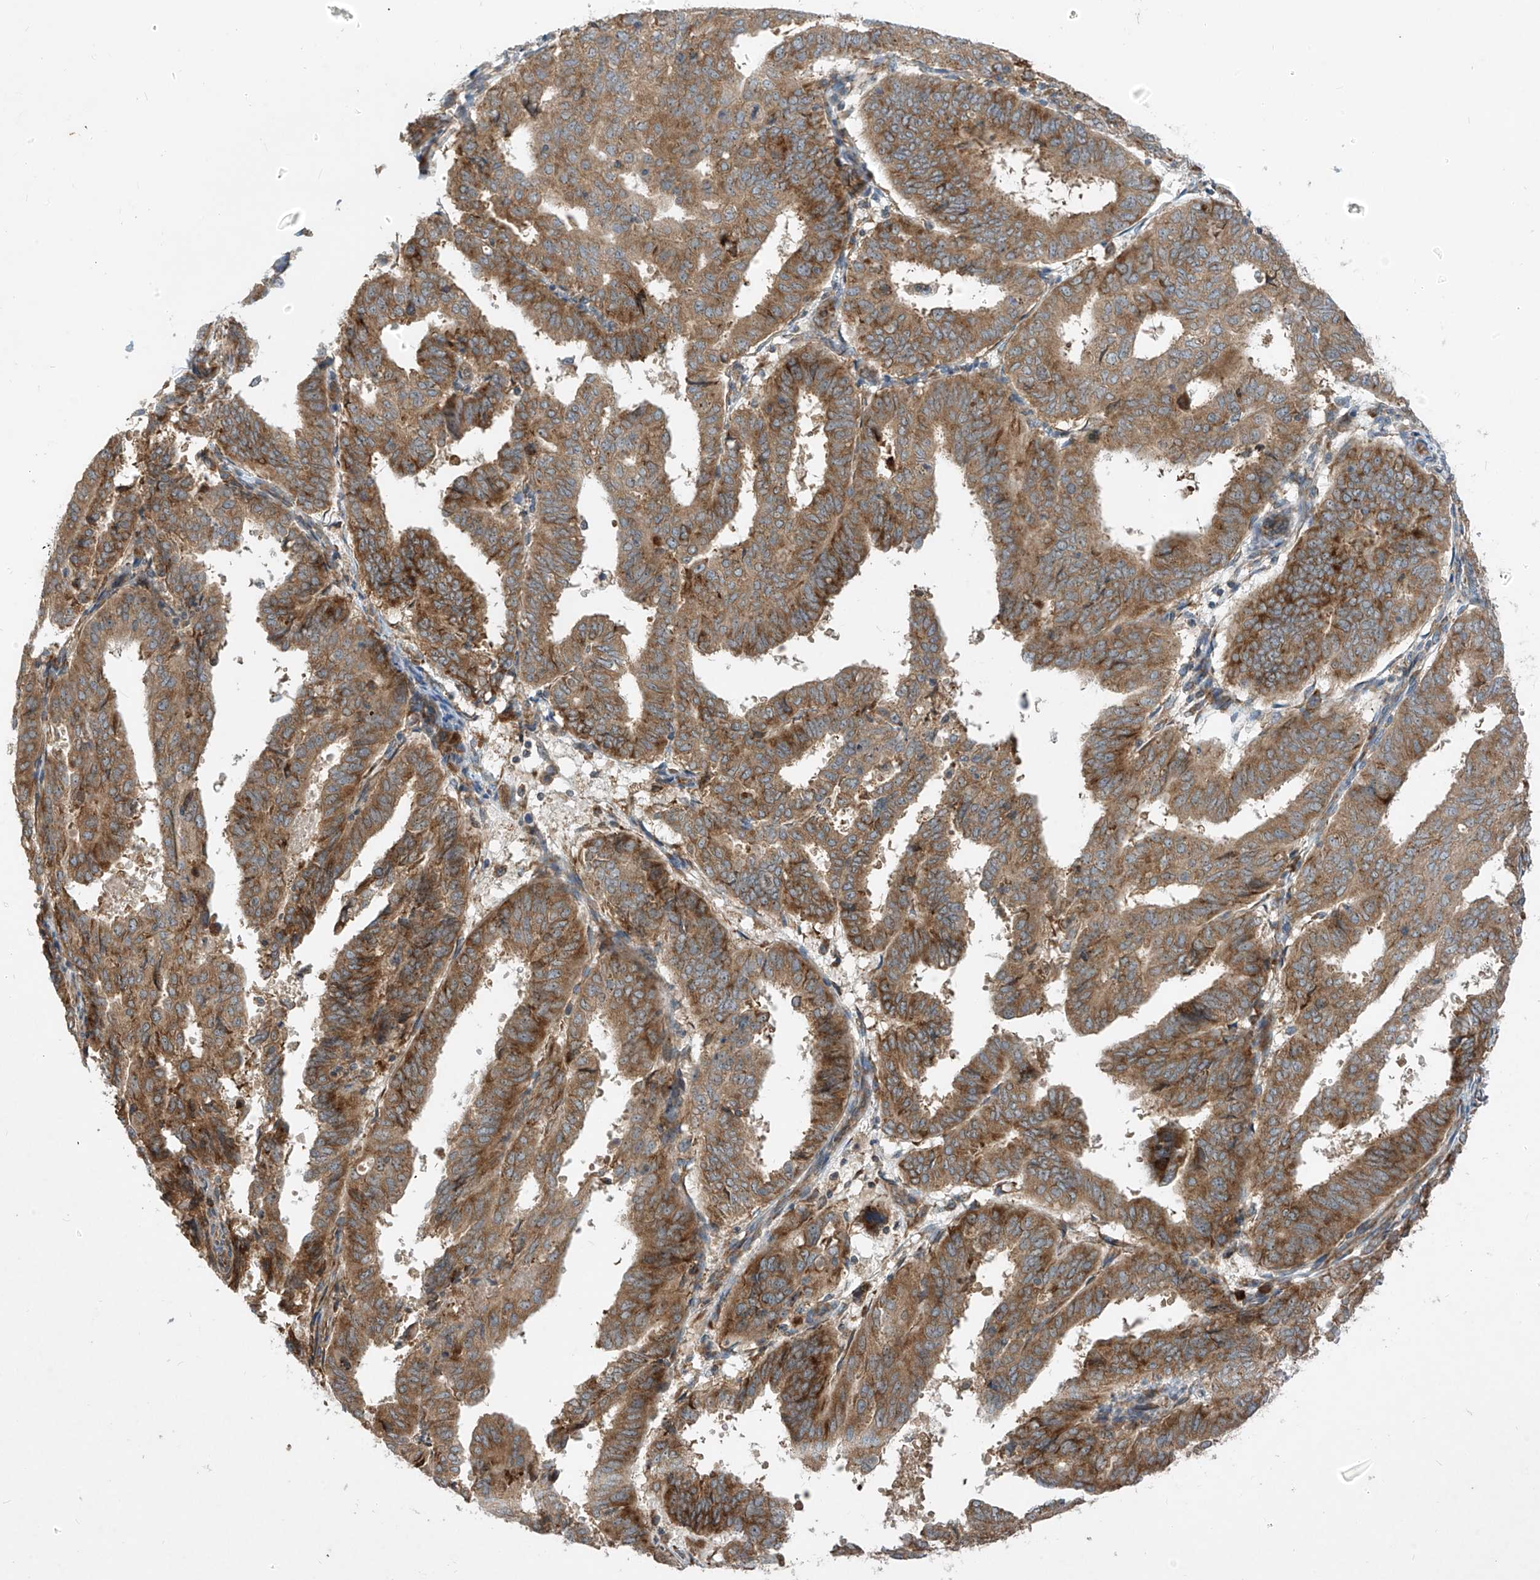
{"staining": {"intensity": "moderate", "quantity": ">75%", "location": "cytoplasmic/membranous"}, "tissue": "endometrial cancer", "cell_type": "Tumor cells", "image_type": "cancer", "snomed": [{"axis": "morphology", "description": "Adenocarcinoma, NOS"}, {"axis": "topography", "description": "Uterus"}], "caption": "There is medium levels of moderate cytoplasmic/membranous positivity in tumor cells of endometrial cancer (adenocarcinoma), as demonstrated by immunohistochemical staining (brown color).", "gene": "RPL34", "patient": {"sex": "female", "age": 77}}